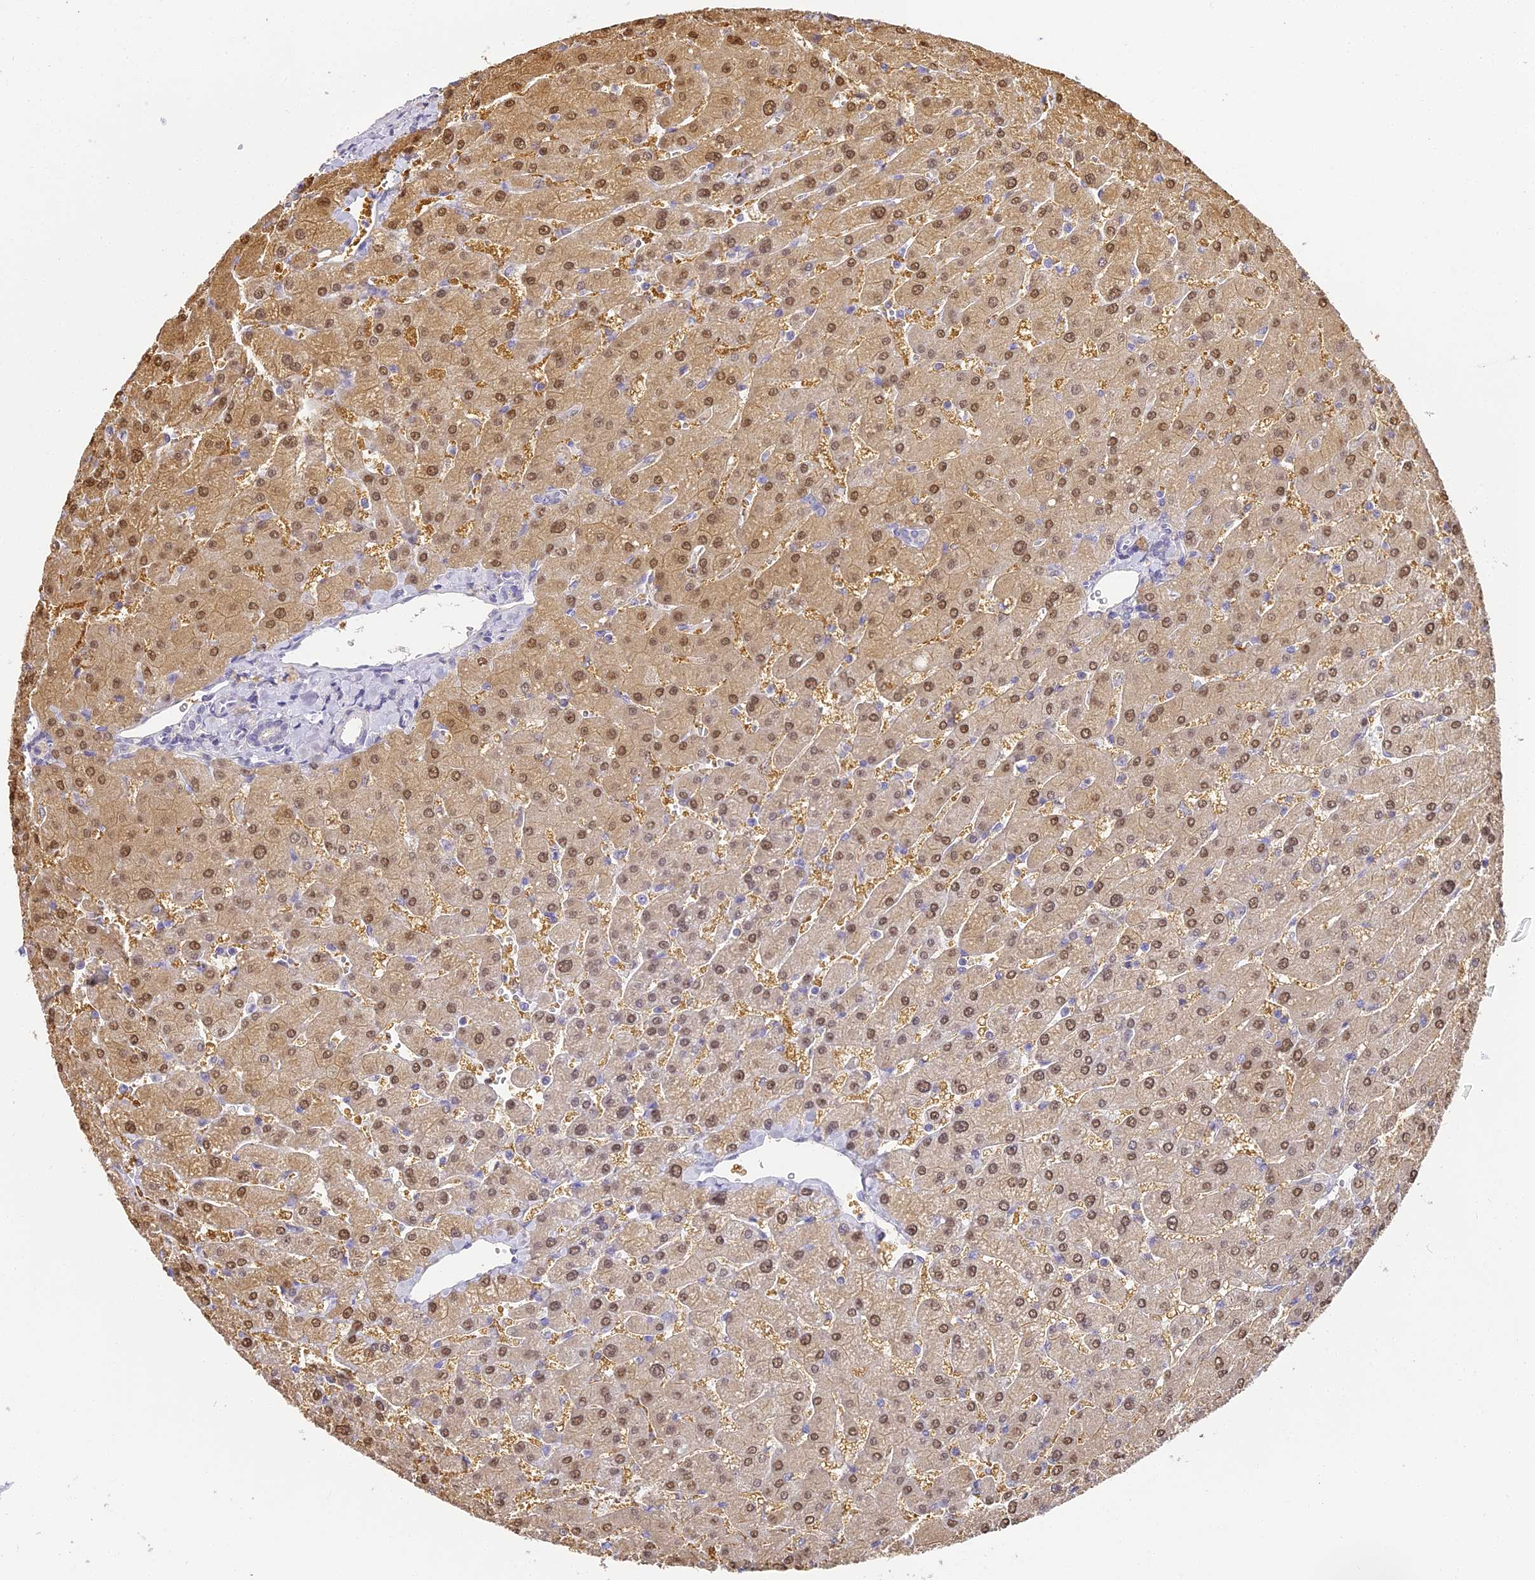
{"staining": {"intensity": "negative", "quantity": "none", "location": "none"}, "tissue": "liver", "cell_type": "Cholangiocytes", "image_type": "normal", "snomed": [{"axis": "morphology", "description": "Normal tissue, NOS"}, {"axis": "topography", "description": "Liver"}], "caption": "Immunohistochemistry (IHC) micrograph of benign human liver stained for a protein (brown), which shows no staining in cholangiocytes.", "gene": "ABHD14A", "patient": {"sex": "male", "age": 55}}